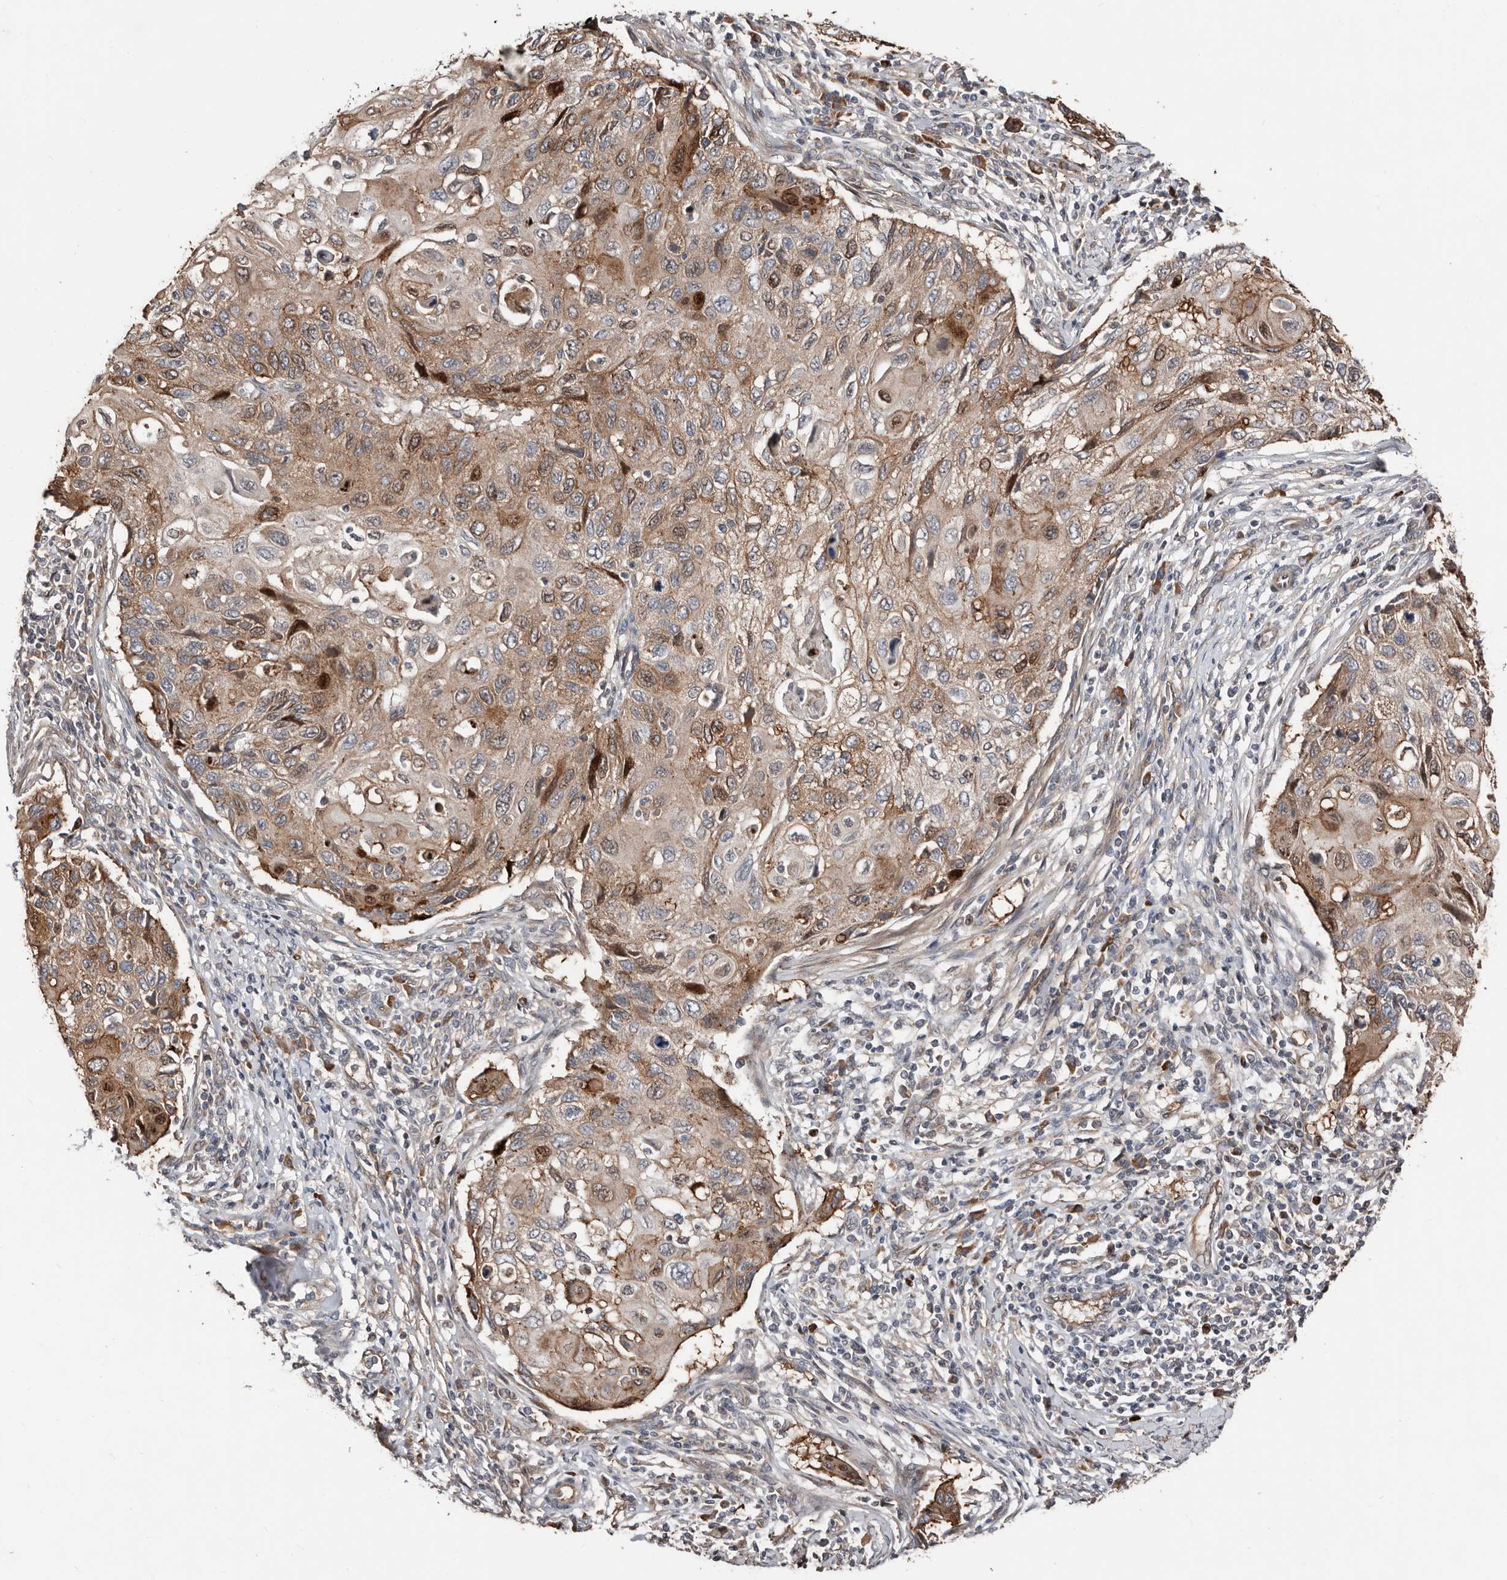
{"staining": {"intensity": "moderate", "quantity": ">75%", "location": "cytoplasmic/membranous,nuclear"}, "tissue": "cervical cancer", "cell_type": "Tumor cells", "image_type": "cancer", "snomed": [{"axis": "morphology", "description": "Squamous cell carcinoma, NOS"}, {"axis": "topography", "description": "Cervix"}], "caption": "This is a photomicrograph of IHC staining of cervical cancer (squamous cell carcinoma), which shows moderate staining in the cytoplasmic/membranous and nuclear of tumor cells.", "gene": "SMYD4", "patient": {"sex": "female", "age": 70}}